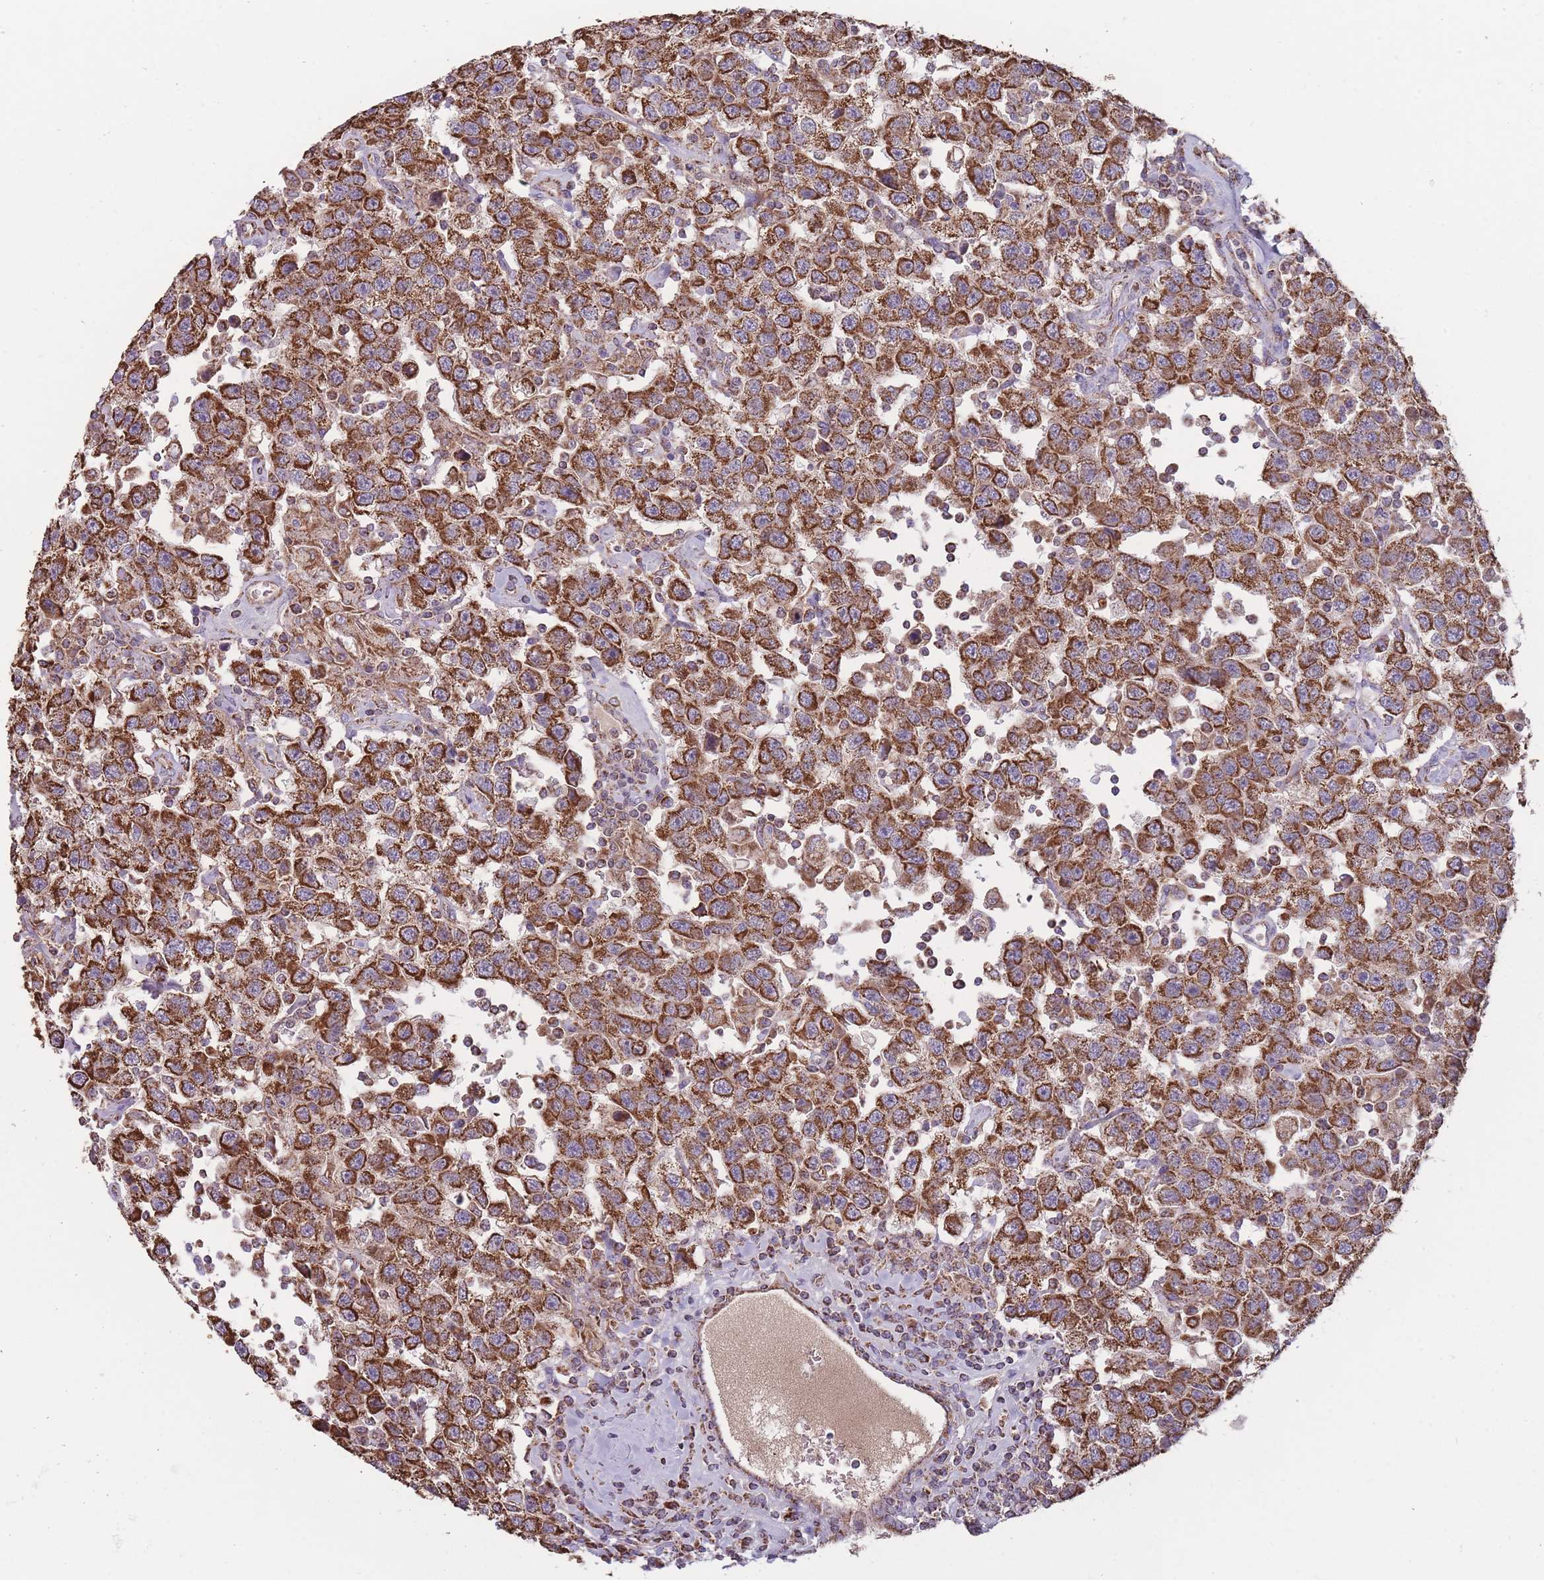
{"staining": {"intensity": "strong", "quantity": ">75%", "location": "cytoplasmic/membranous"}, "tissue": "testis cancer", "cell_type": "Tumor cells", "image_type": "cancer", "snomed": [{"axis": "morphology", "description": "Seminoma, NOS"}, {"axis": "topography", "description": "Testis"}], "caption": "Protein expression analysis of seminoma (testis) displays strong cytoplasmic/membranous expression in about >75% of tumor cells.", "gene": "KIF16B", "patient": {"sex": "male", "age": 41}}